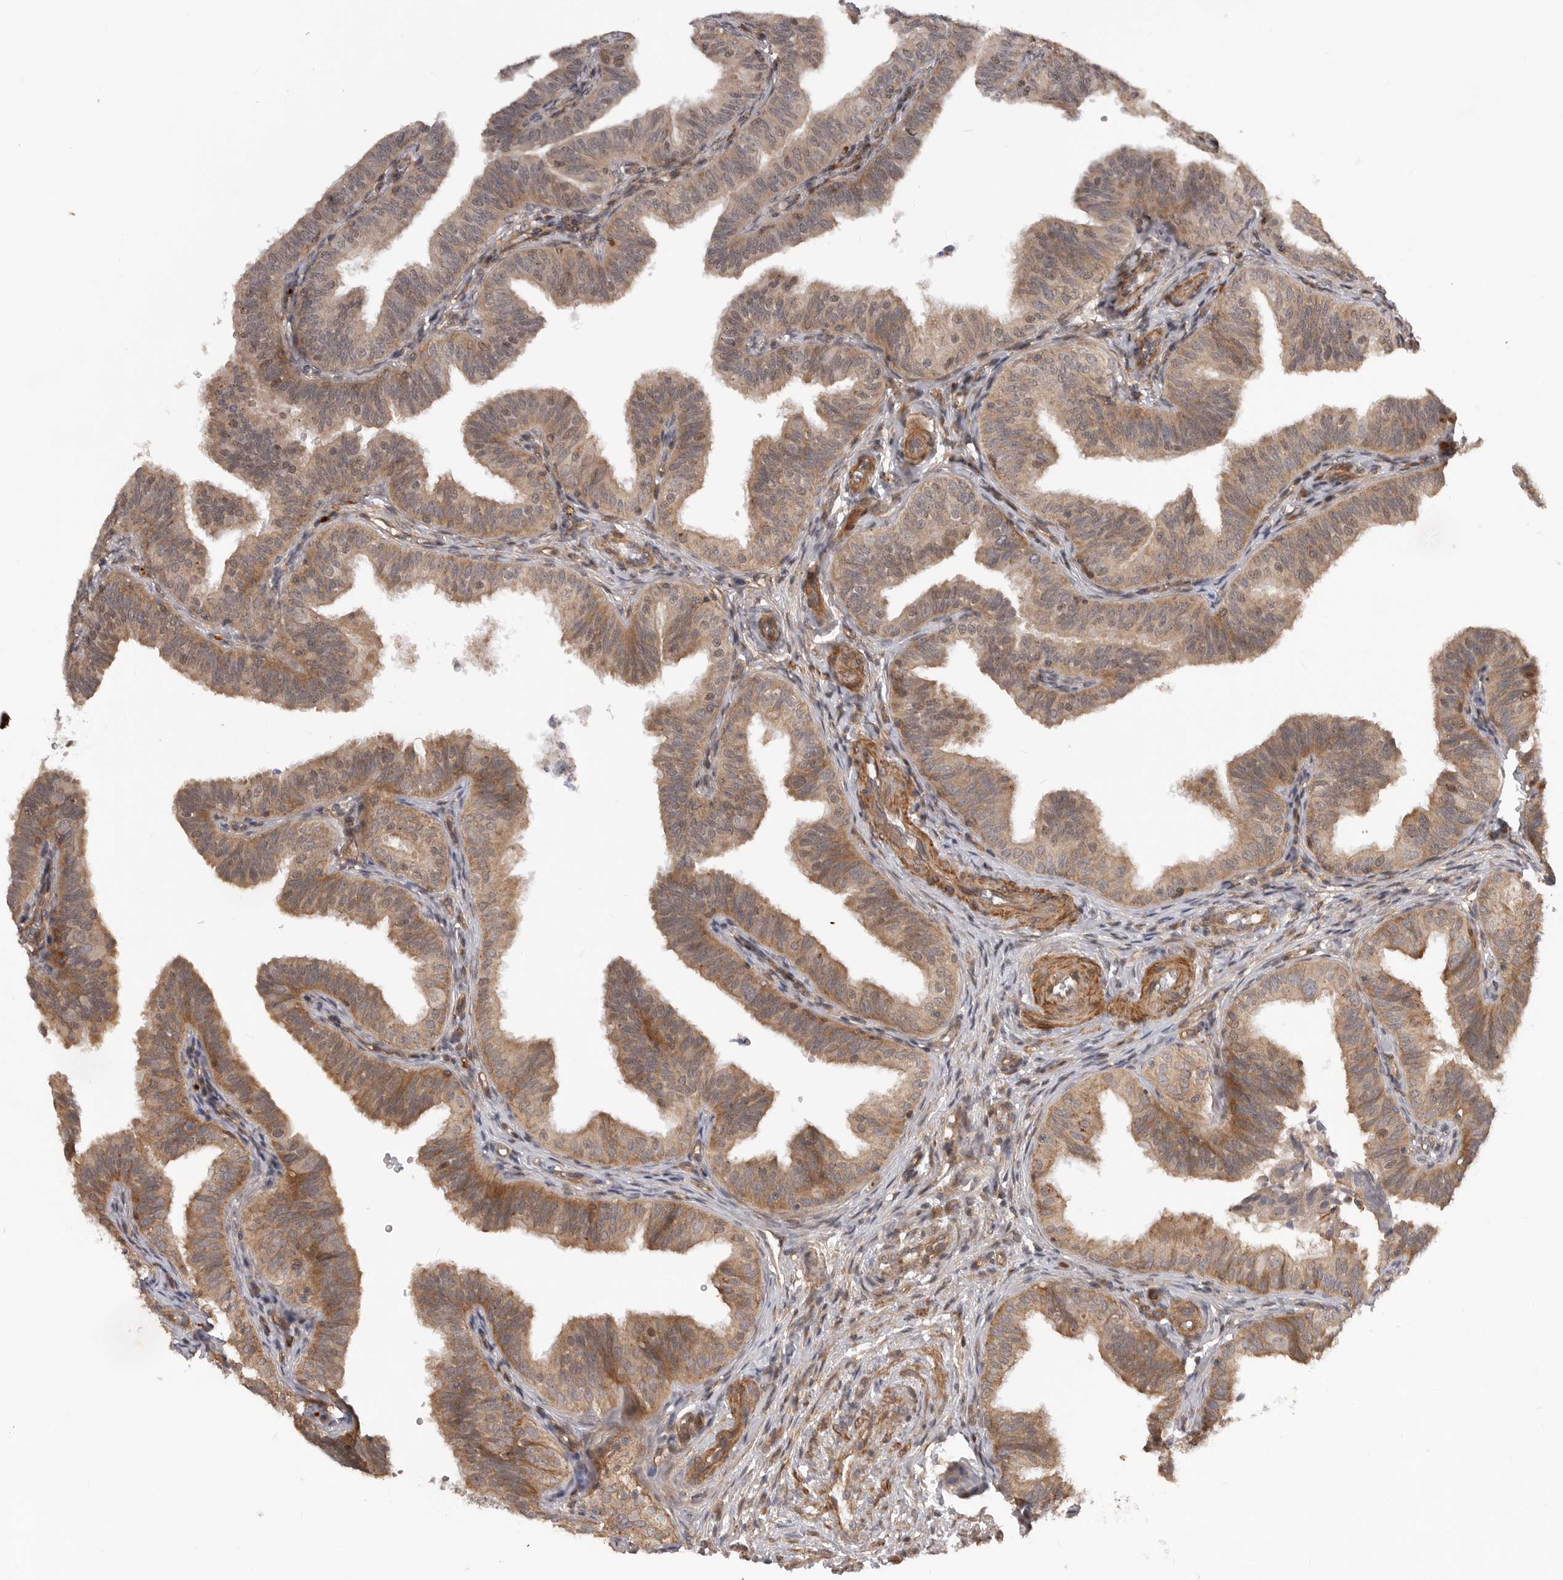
{"staining": {"intensity": "moderate", "quantity": ">75%", "location": "cytoplasmic/membranous,nuclear"}, "tissue": "fallopian tube", "cell_type": "Glandular cells", "image_type": "normal", "snomed": [{"axis": "morphology", "description": "Normal tissue, NOS"}, {"axis": "topography", "description": "Fallopian tube"}], "caption": "High-magnification brightfield microscopy of normal fallopian tube stained with DAB (3,3'-diaminobenzidine) (brown) and counterstained with hematoxylin (blue). glandular cells exhibit moderate cytoplasmic/membranous,nuclear positivity is appreciated in approximately>75% of cells. The protein is stained brown, and the nuclei are stained in blue (DAB (3,3'-diaminobenzidine) IHC with brightfield microscopy, high magnification).", "gene": "TRIM56", "patient": {"sex": "female", "age": 35}}